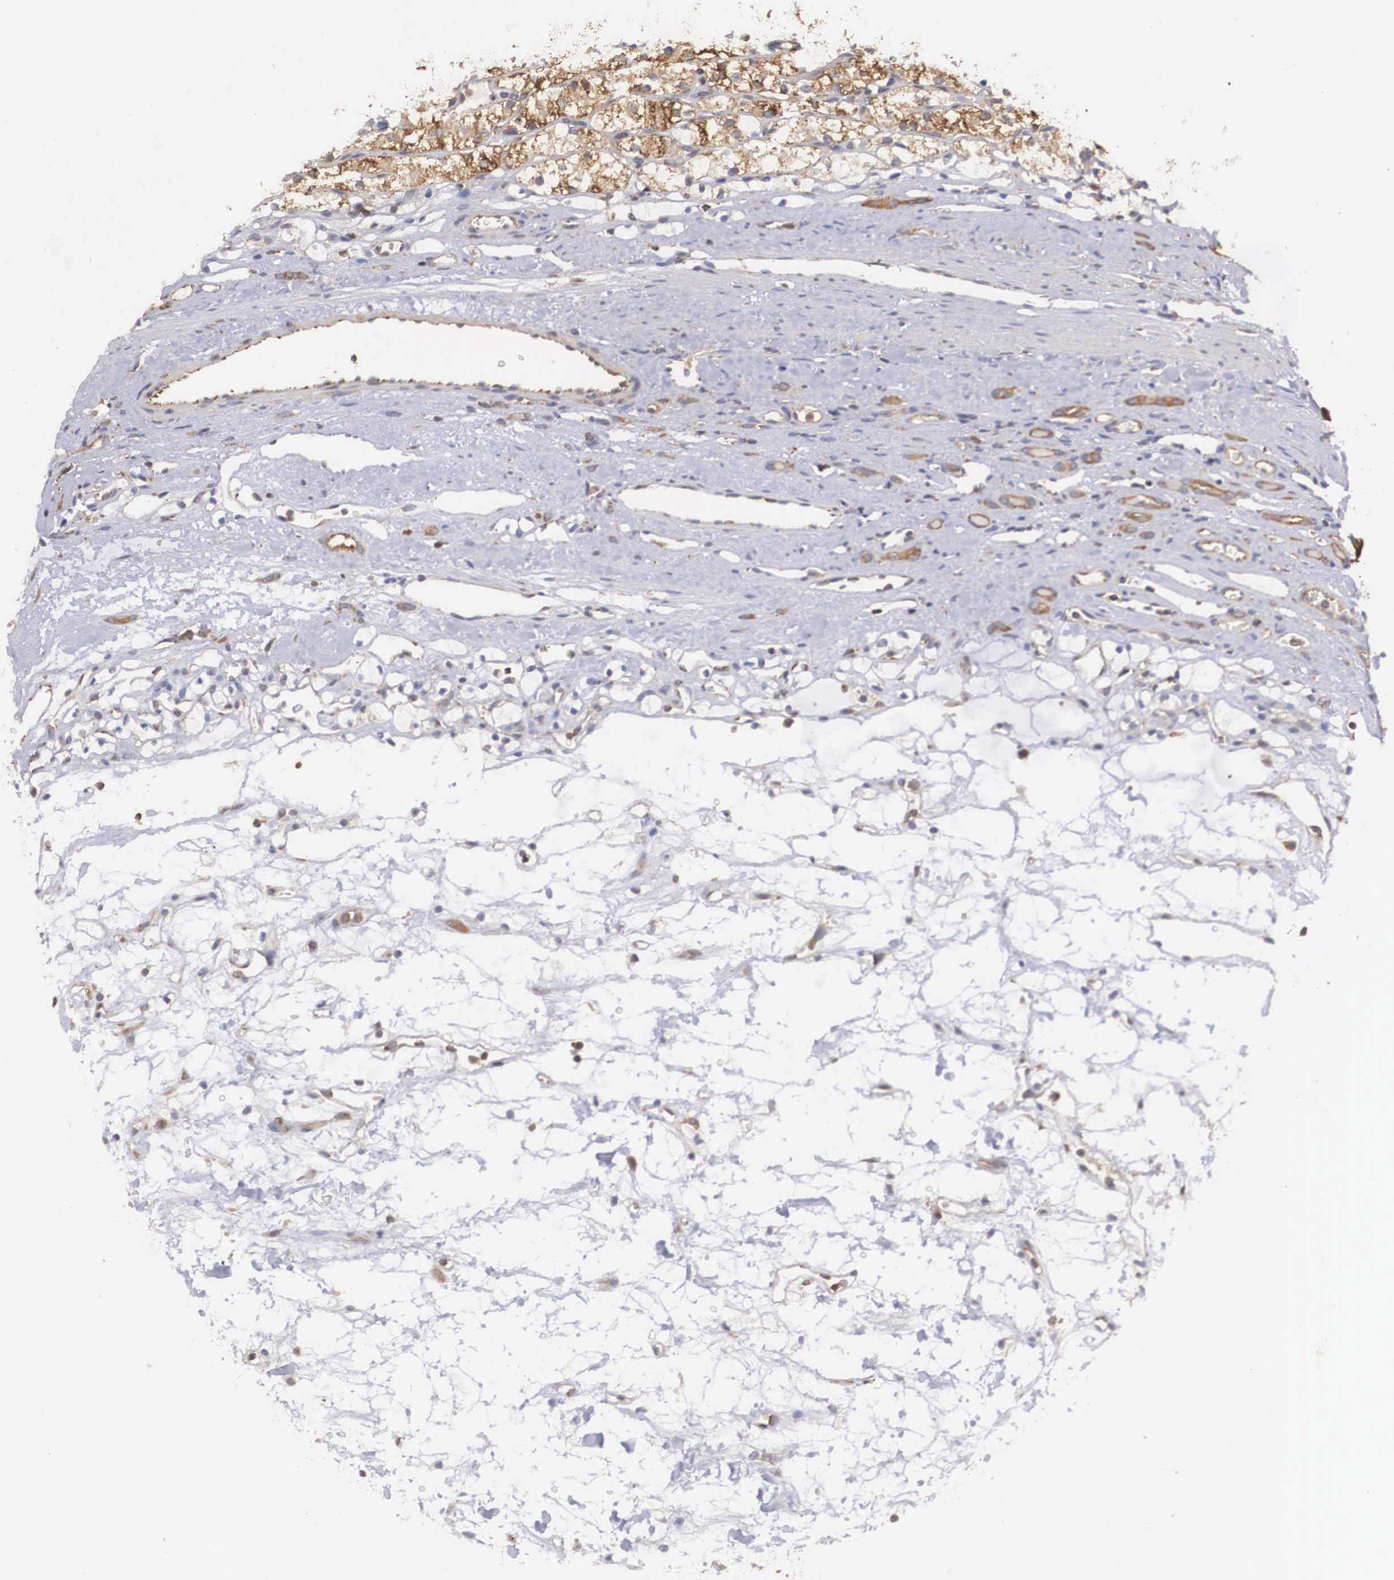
{"staining": {"intensity": "moderate", "quantity": ">75%", "location": "cytoplasmic/membranous"}, "tissue": "renal cancer", "cell_type": "Tumor cells", "image_type": "cancer", "snomed": [{"axis": "morphology", "description": "Adenocarcinoma, NOS"}, {"axis": "topography", "description": "Kidney"}], "caption": "A medium amount of moderate cytoplasmic/membranous staining is present in about >75% of tumor cells in renal adenocarcinoma tissue.", "gene": "DHRS1", "patient": {"sex": "female", "age": 60}}